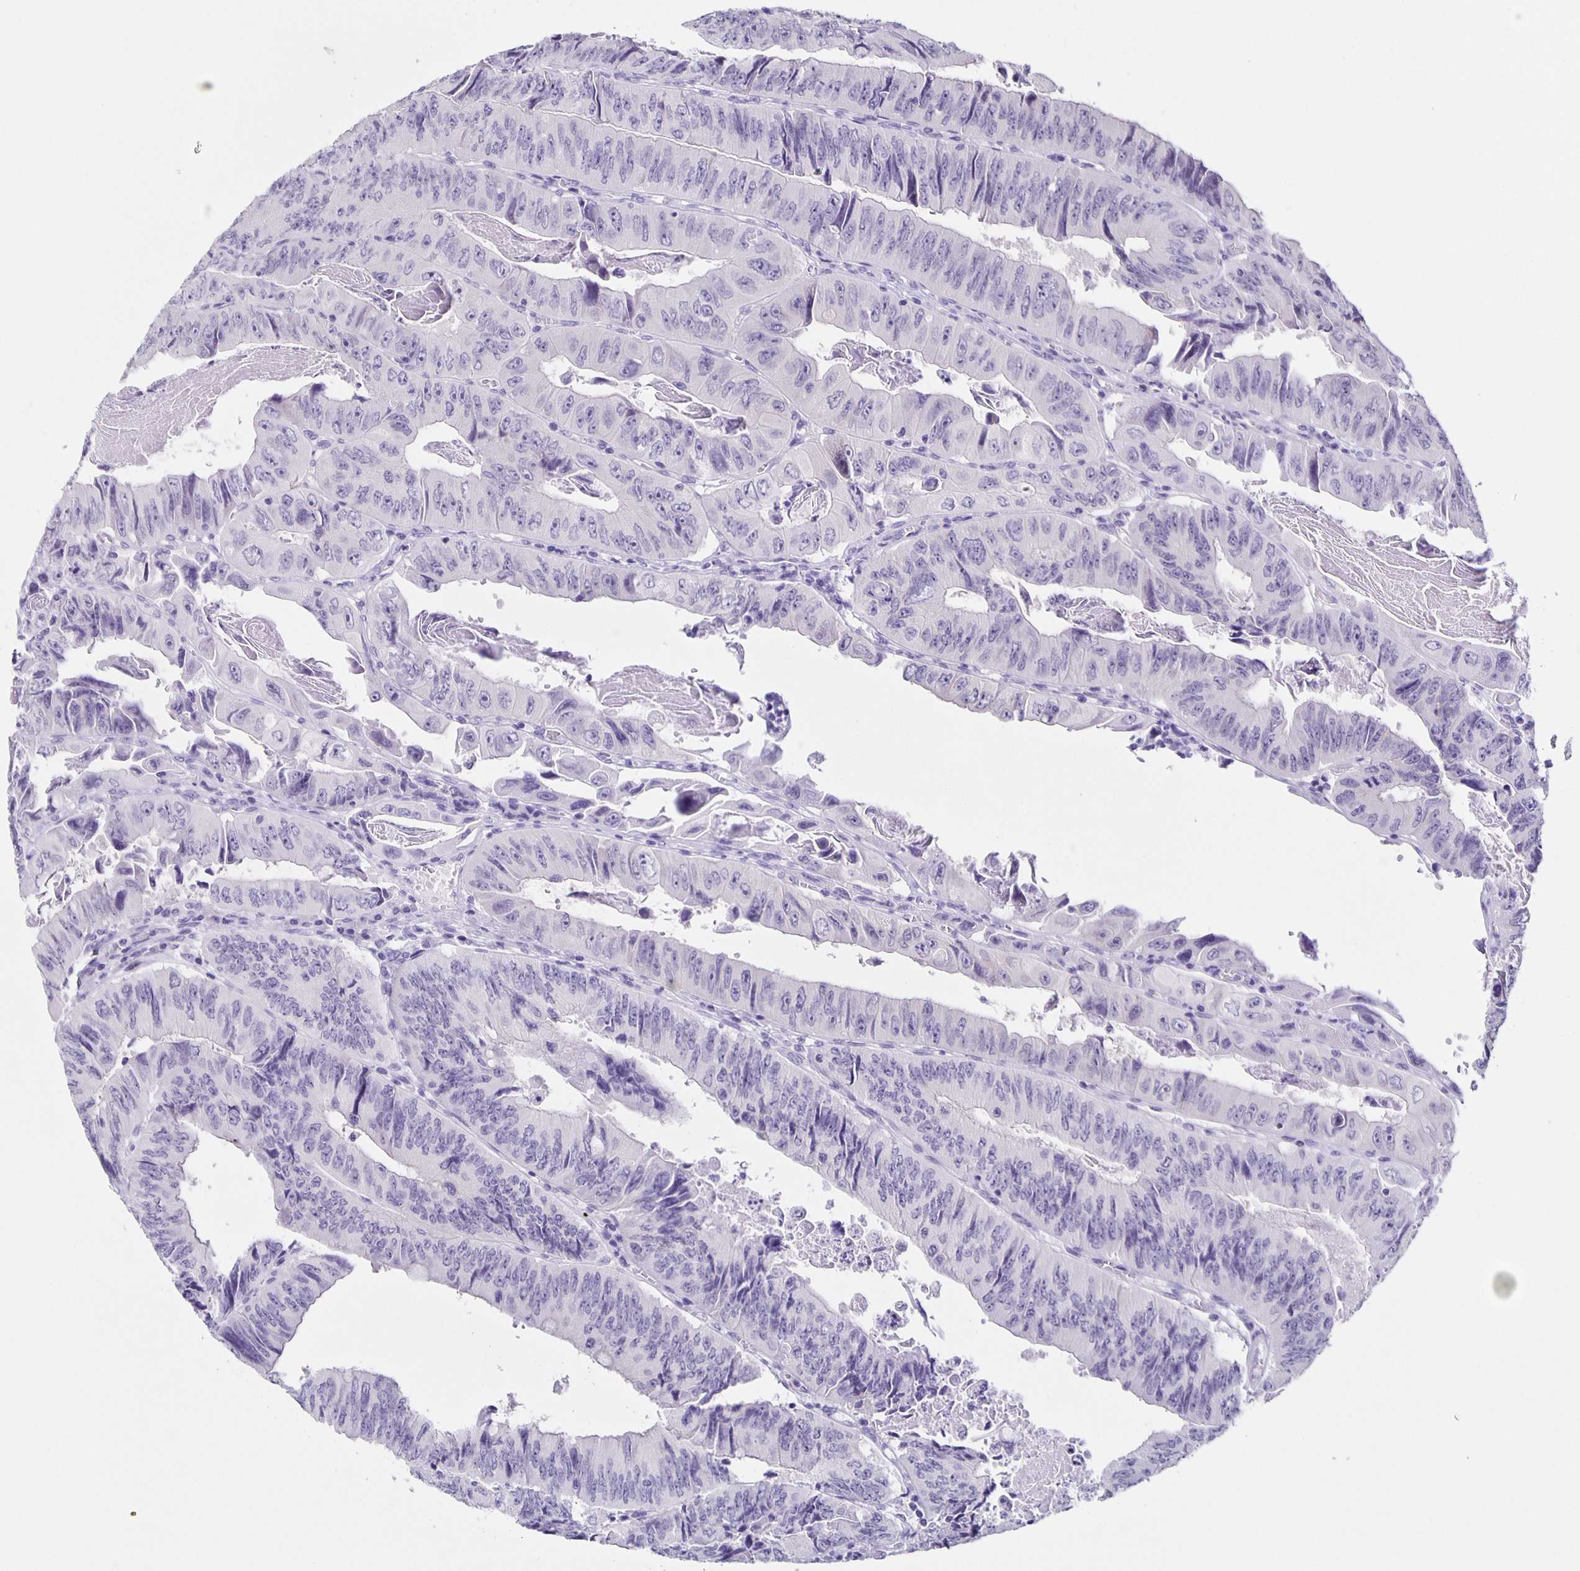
{"staining": {"intensity": "negative", "quantity": "none", "location": "none"}, "tissue": "colorectal cancer", "cell_type": "Tumor cells", "image_type": "cancer", "snomed": [{"axis": "morphology", "description": "Adenocarcinoma, NOS"}, {"axis": "topography", "description": "Colon"}], "caption": "Immunohistochemistry (IHC) micrograph of neoplastic tissue: colorectal cancer stained with DAB demonstrates no significant protein expression in tumor cells.", "gene": "SLC12A3", "patient": {"sex": "female", "age": 84}}